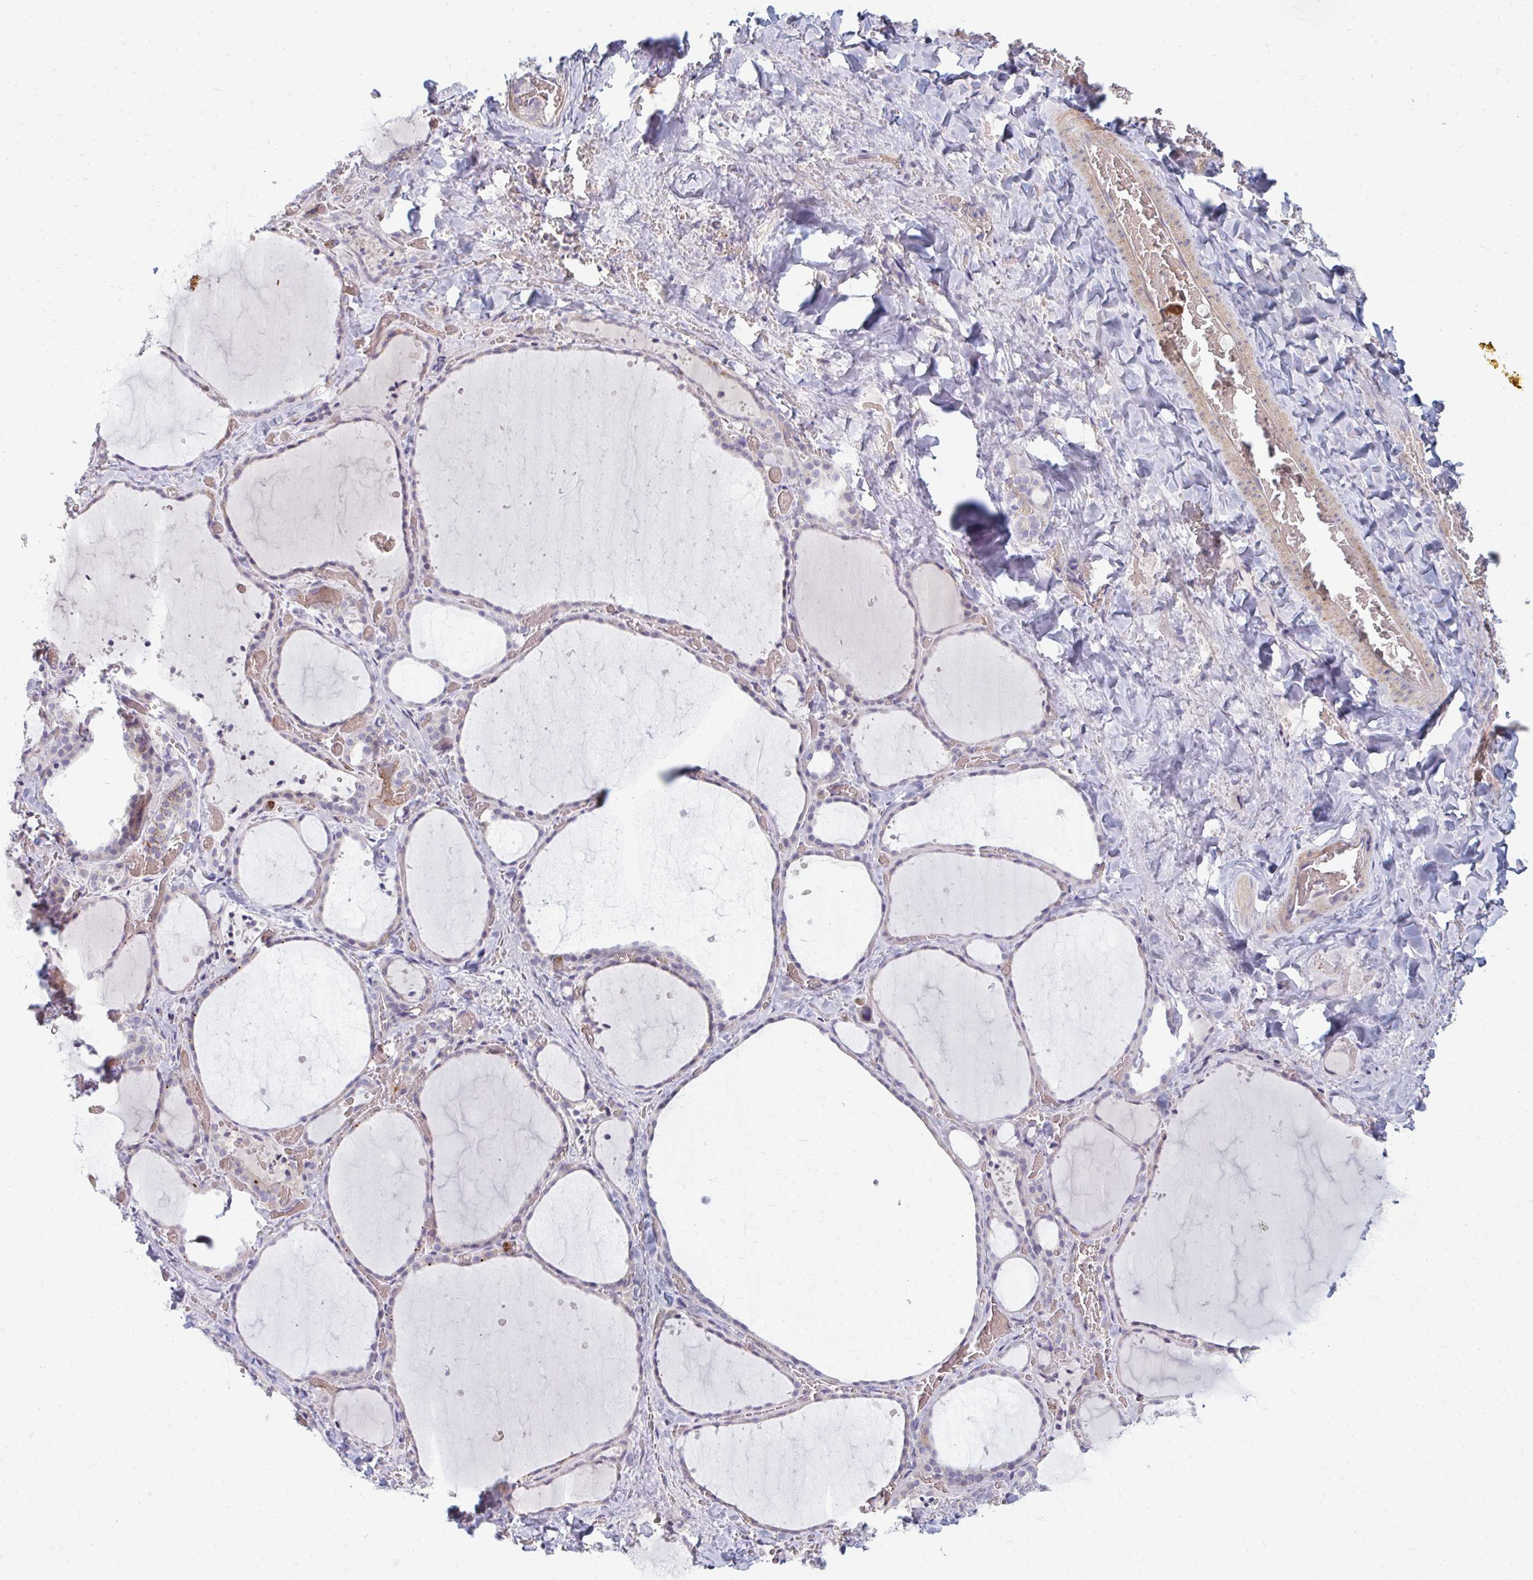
{"staining": {"intensity": "negative", "quantity": "none", "location": "none"}, "tissue": "thyroid gland", "cell_type": "Glandular cells", "image_type": "normal", "snomed": [{"axis": "morphology", "description": "Normal tissue, NOS"}, {"axis": "topography", "description": "Thyroid gland"}], "caption": "Immunohistochemistry (IHC) micrograph of benign thyroid gland: thyroid gland stained with DAB displays no significant protein positivity in glandular cells. Brightfield microscopy of immunohistochemistry (IHC) stained with DAB (brown) and hematoxylin (blue), captured at high magnification.", "gene": "RAB33A", "patient": {"sex": "female", "age": 36}}